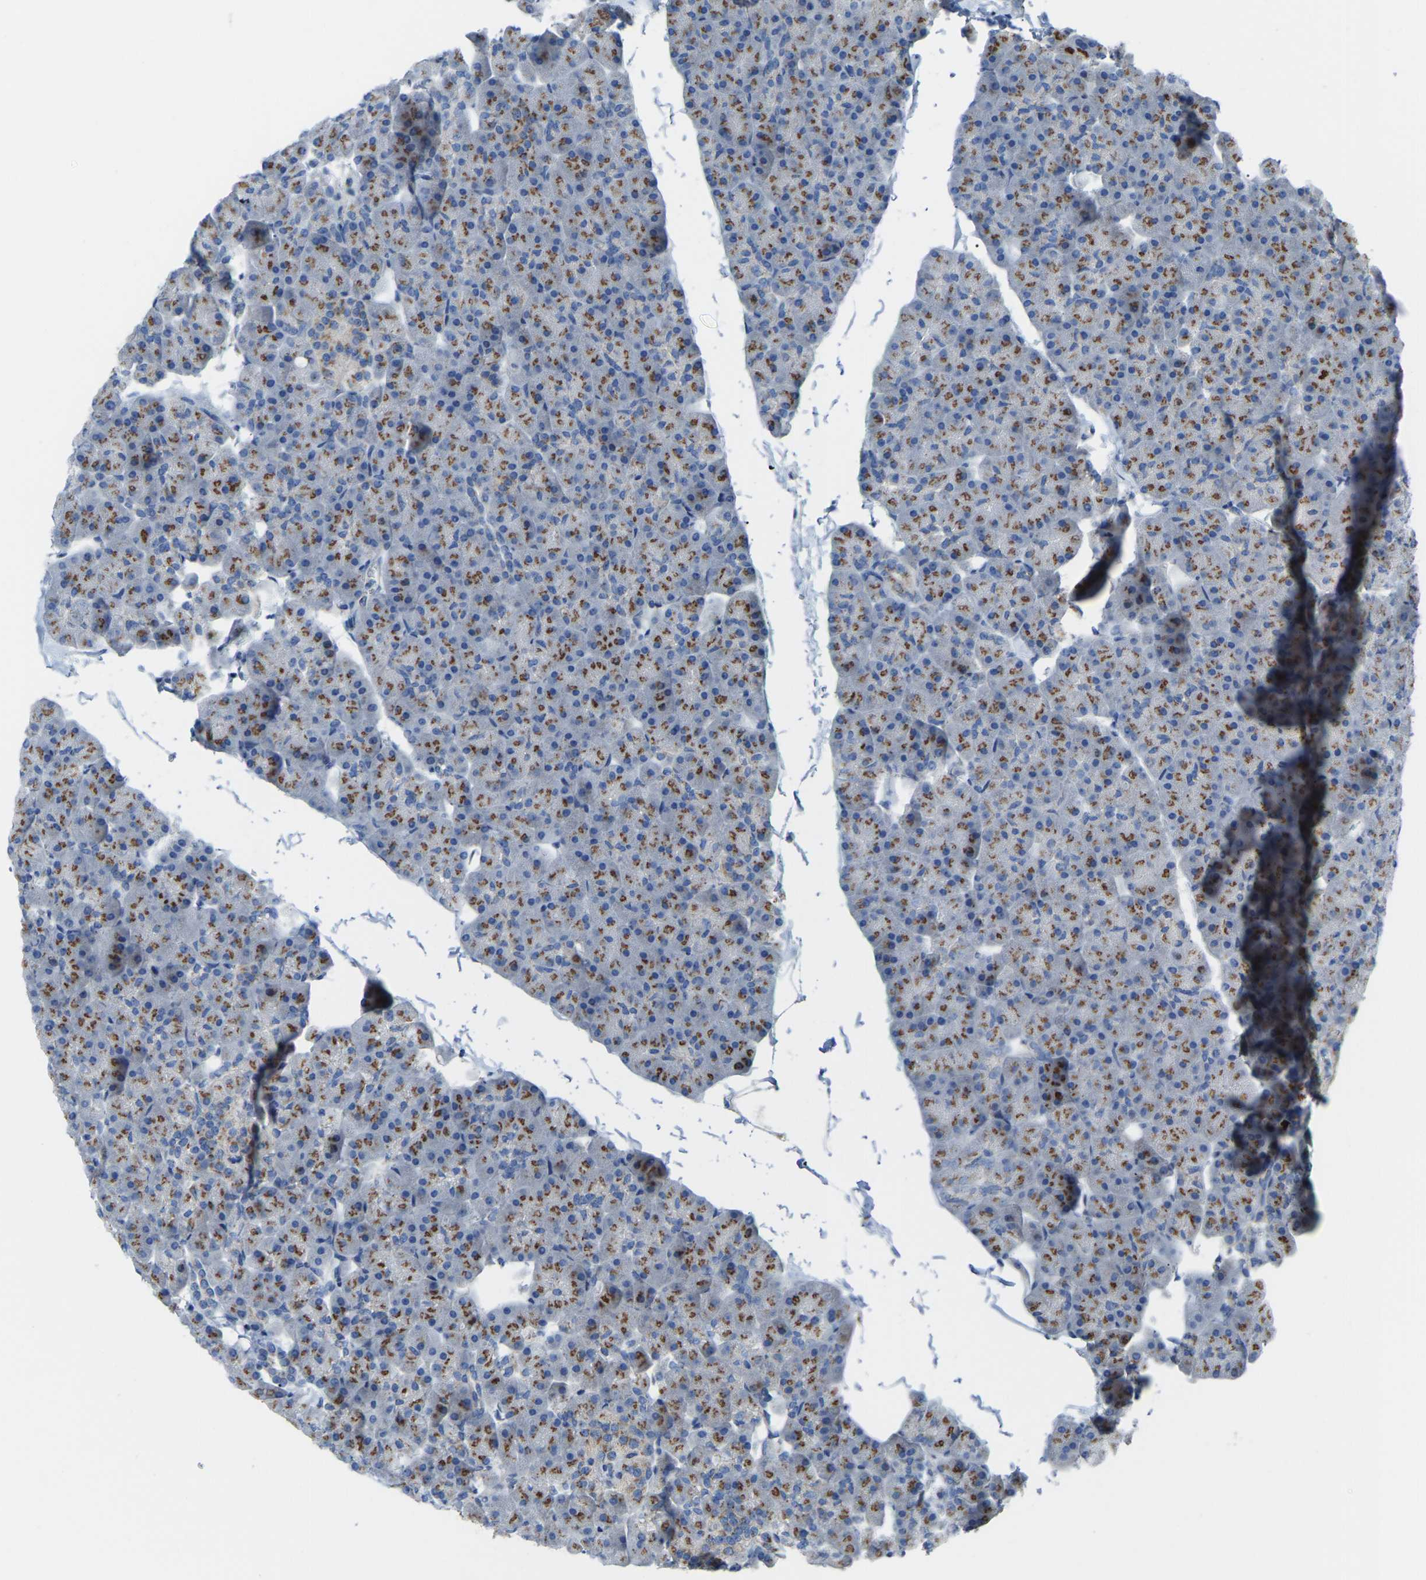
{"staining": {"intensity": "moderate", "quantity": ">75%", "location": "cytoplasmic/membranous"}, "tissue": "pancreas", "cell_type": "Exocrine glandular cells", "image_type": "normal", "snomed": [{"axis": "morphology", "description": "Normal tissue, NOS"}, {"axis": "topography", "description": "Pancreas"}], "caption": "Brown immunohistochemical staining in normal human pancreas reveals moderate cytoplasmic/membranous staining in about >75% of exocrine glandular cells.", "gene": "CANT1", "patient": {"sex": "male", "age": 35}}